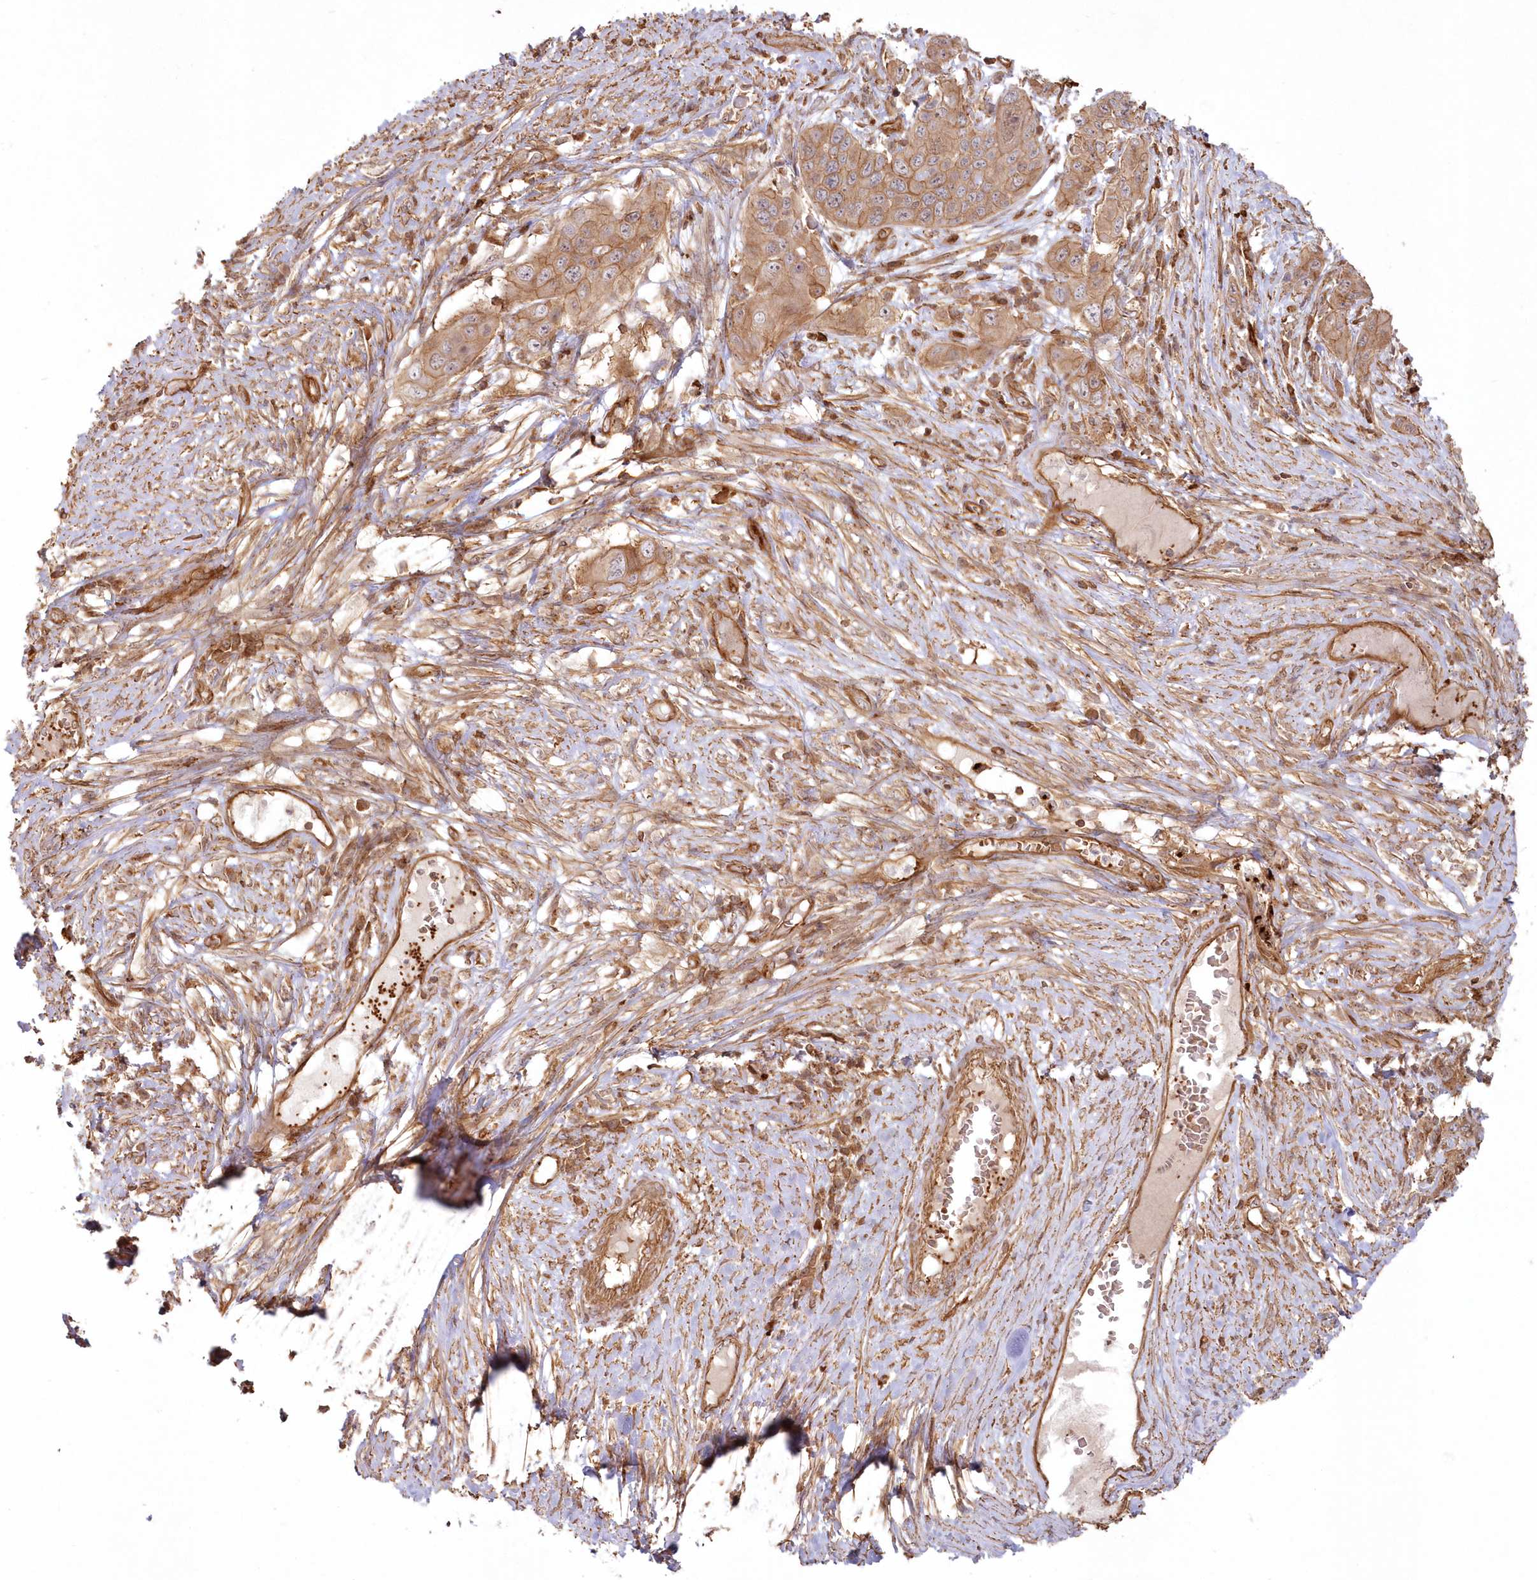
{"staining": {"intensity": "moderate", "quantity": ">75%", "location": "cytoplasmic/membranous"}, "tissue": "skin cancer", "cell_type": "Tumor cells", "image_type": "cancer", "snomed": [{"axis": "morphology", "description": "Squamous cell carcinoma, NOS"}, {"axis": "topography", "description": "Skin"}], "caption": "IHC photomicrograph of neoplastic tissue: human skin squamous cell carcinoma stained using immunohistochemistry (IHC) exhibits medium levels of moderate protein expression localized specifically in the cytoplasmic/membranous of tumor cells, appearing as a cytoplasmic/membranous brown color.", "gene": "RGCC", "patient": {"sex": "male", "age": 55}}